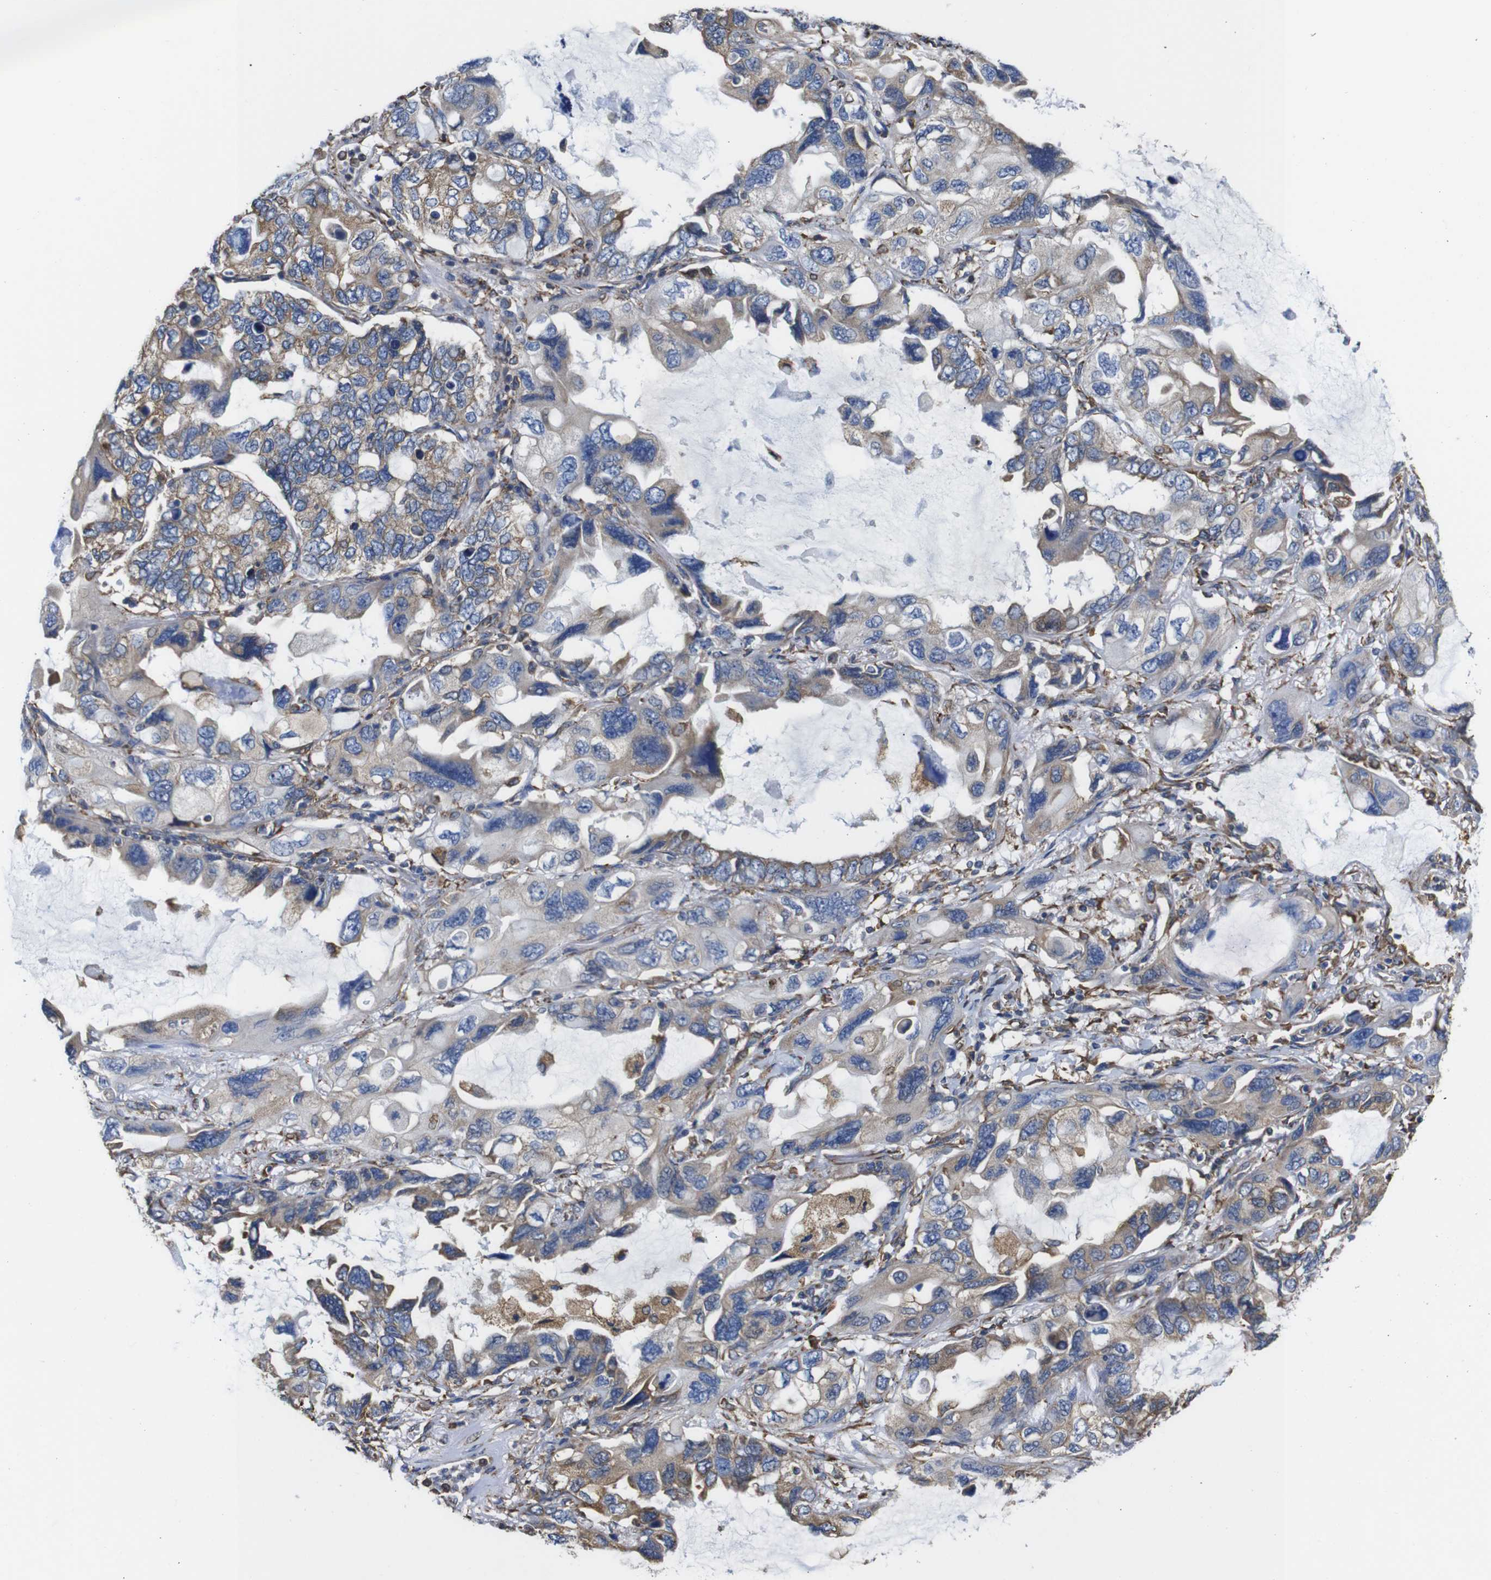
{"staining": {"intensity": "weak", "quantity": ">75%", "location": "cytoplasmic/membranous"}, "tissue": "lung cancer", "cell_type": "Tumor cells", "image_type": "cancer", "snomed": [{"axis": "morphology", "description": "Squamous cell carcinoma, NOS"}, {"axis": "topography", "description": "Lung"}], "caption": "IHC (DAB) staining of lung cancer exhibits weak cytoplasmic/membranous protein expression in approximately >75% of tumor cells.", "gene": "PPIB", "patient": {"sex": "female", "age": 73}}